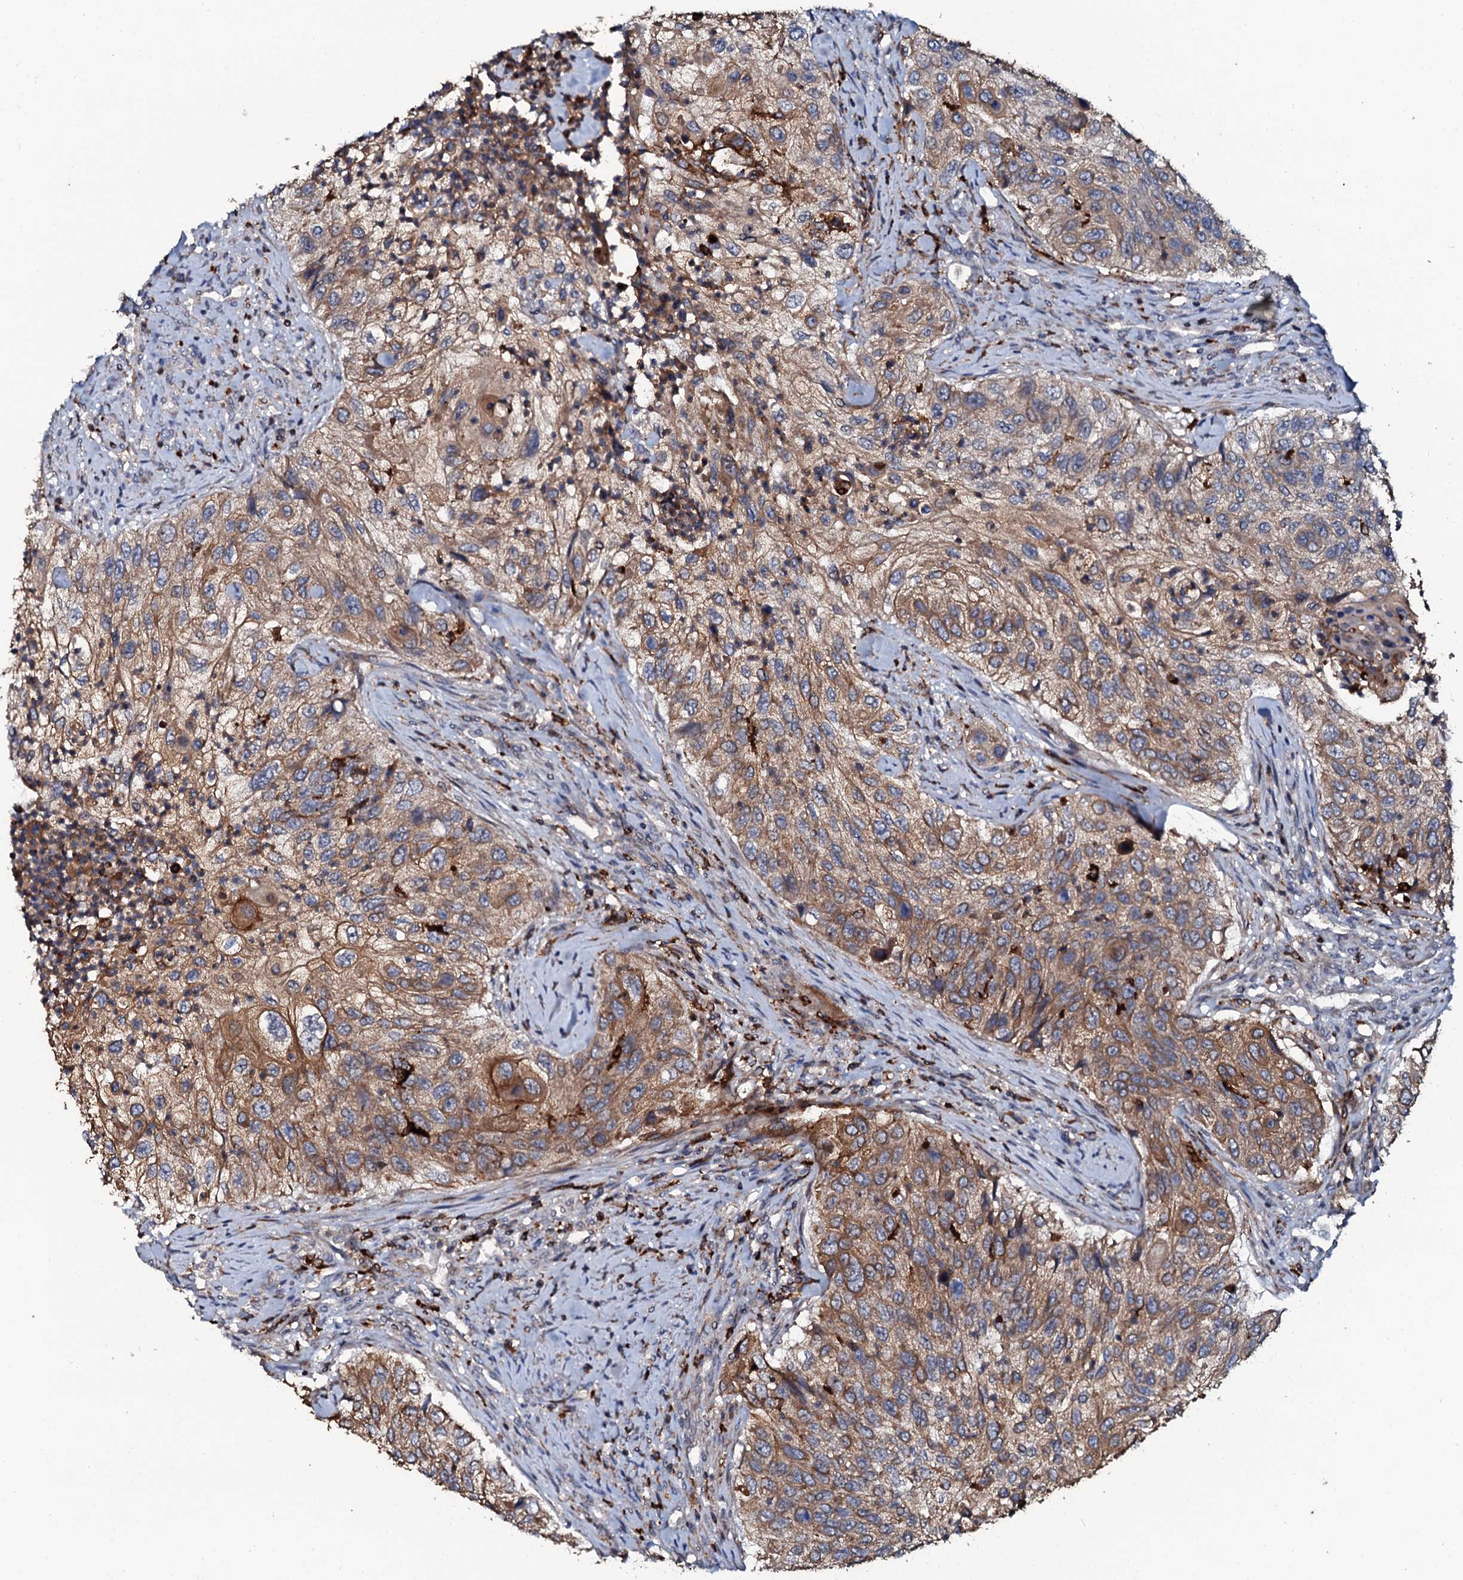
{"staining": {"intensity": "moderate", "quantity": ">75%", "location": "cytoplasmic/membranous"}, "tissue": "urothelial cancer", "cell_type": "Tumor cells", "image_type": "cancer", "snomed": [{"axis": "morphology", "description": "Urothelial carcinoma, High grade"}, {"axis": "topography", "description": "Urinary bladder"}], "caption": "Protein analysis of urothelial carcinoma (high-grade) tissue demonstrates moderate cytoplasmic/membranous staining in approximately >75% of tumor cells.", "gene": "VAMP8", "patient": {"sex": "female", "age": 60}}